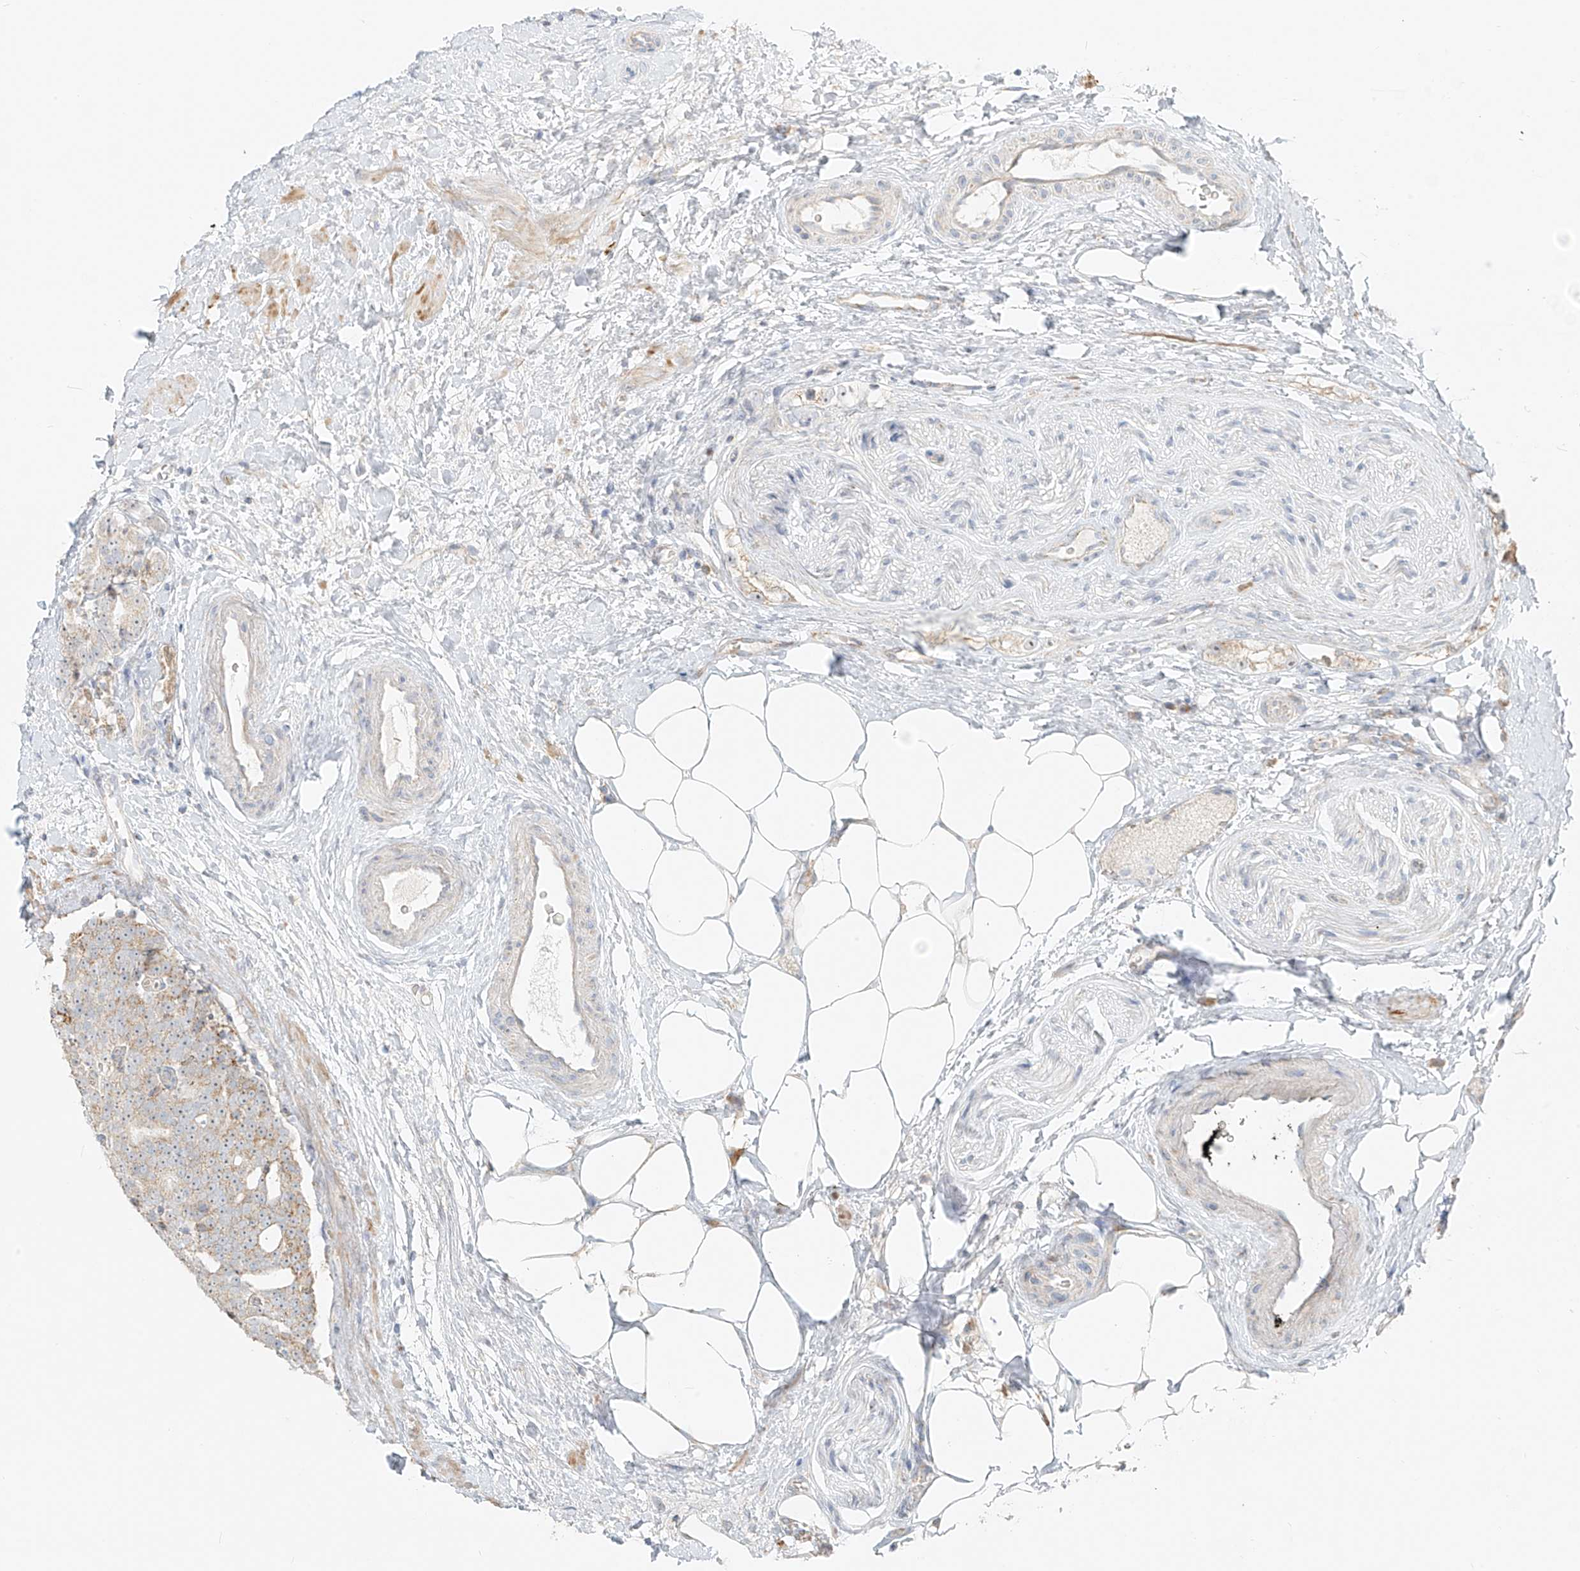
{"staining": {"intensity": "weak", "quantity": "25%-75%", "location": "cytoplasmic/membranous"}, "tissue": "prostate cancer", "cell_type": "Tumor cells", "image_type": "cancer", "snomed": [{"axis": "morphology", "description": "Adenocarcinoma, High grade"}, {"axis": "topography", "description": "Prostate"}], "caption": "Weak cytoplasmic/membranous expression is appreciated in approximately 25%-75% of tumor cells in prostate cancer.", "gene": "UST", "patient": {"sex": "male", "age": 56}}